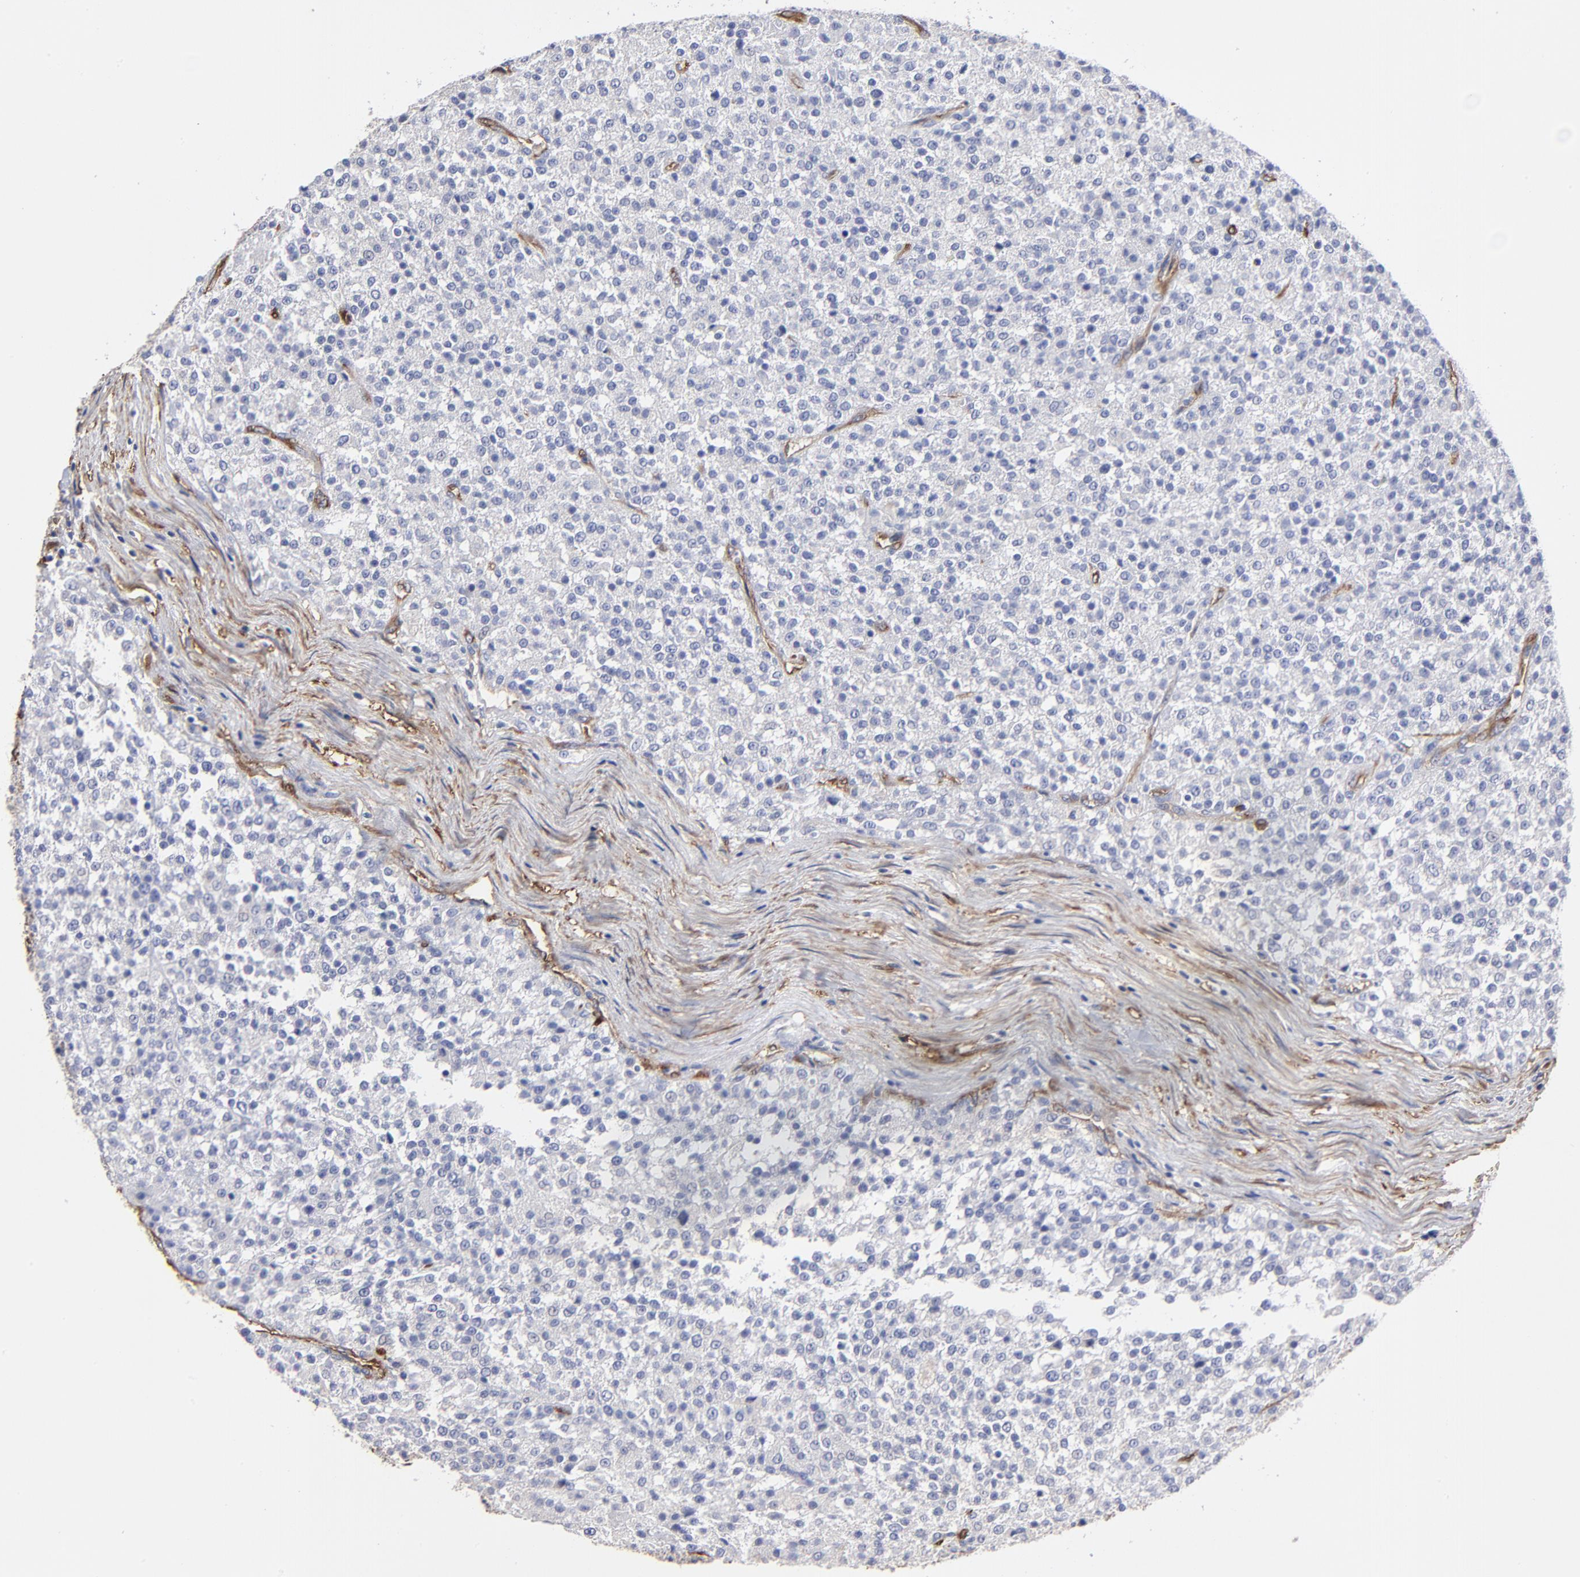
{"staining": {"intensity": "negative", "quantity": "none", "location": "none"}, "tissue": "testis cancer", "cell_type": "Tumor cells", "image_type": "cancer", "snomed": [{"axis": "morphology", "description": "Seminoma, NOS"}, {"axis": "topography", "description": "Testis"}], "caption": "Tumor cells show no significant protein expression in testis seminoma. (Stains: DAB (3,3'-diaminobenzidine) immunohistochemistry (IHC) with hematoxylin counter stain, Microscopy: brightfield microscopy at high magnification).", "gene": "CILP", "patient": {"sex": "male", "age": 59}}